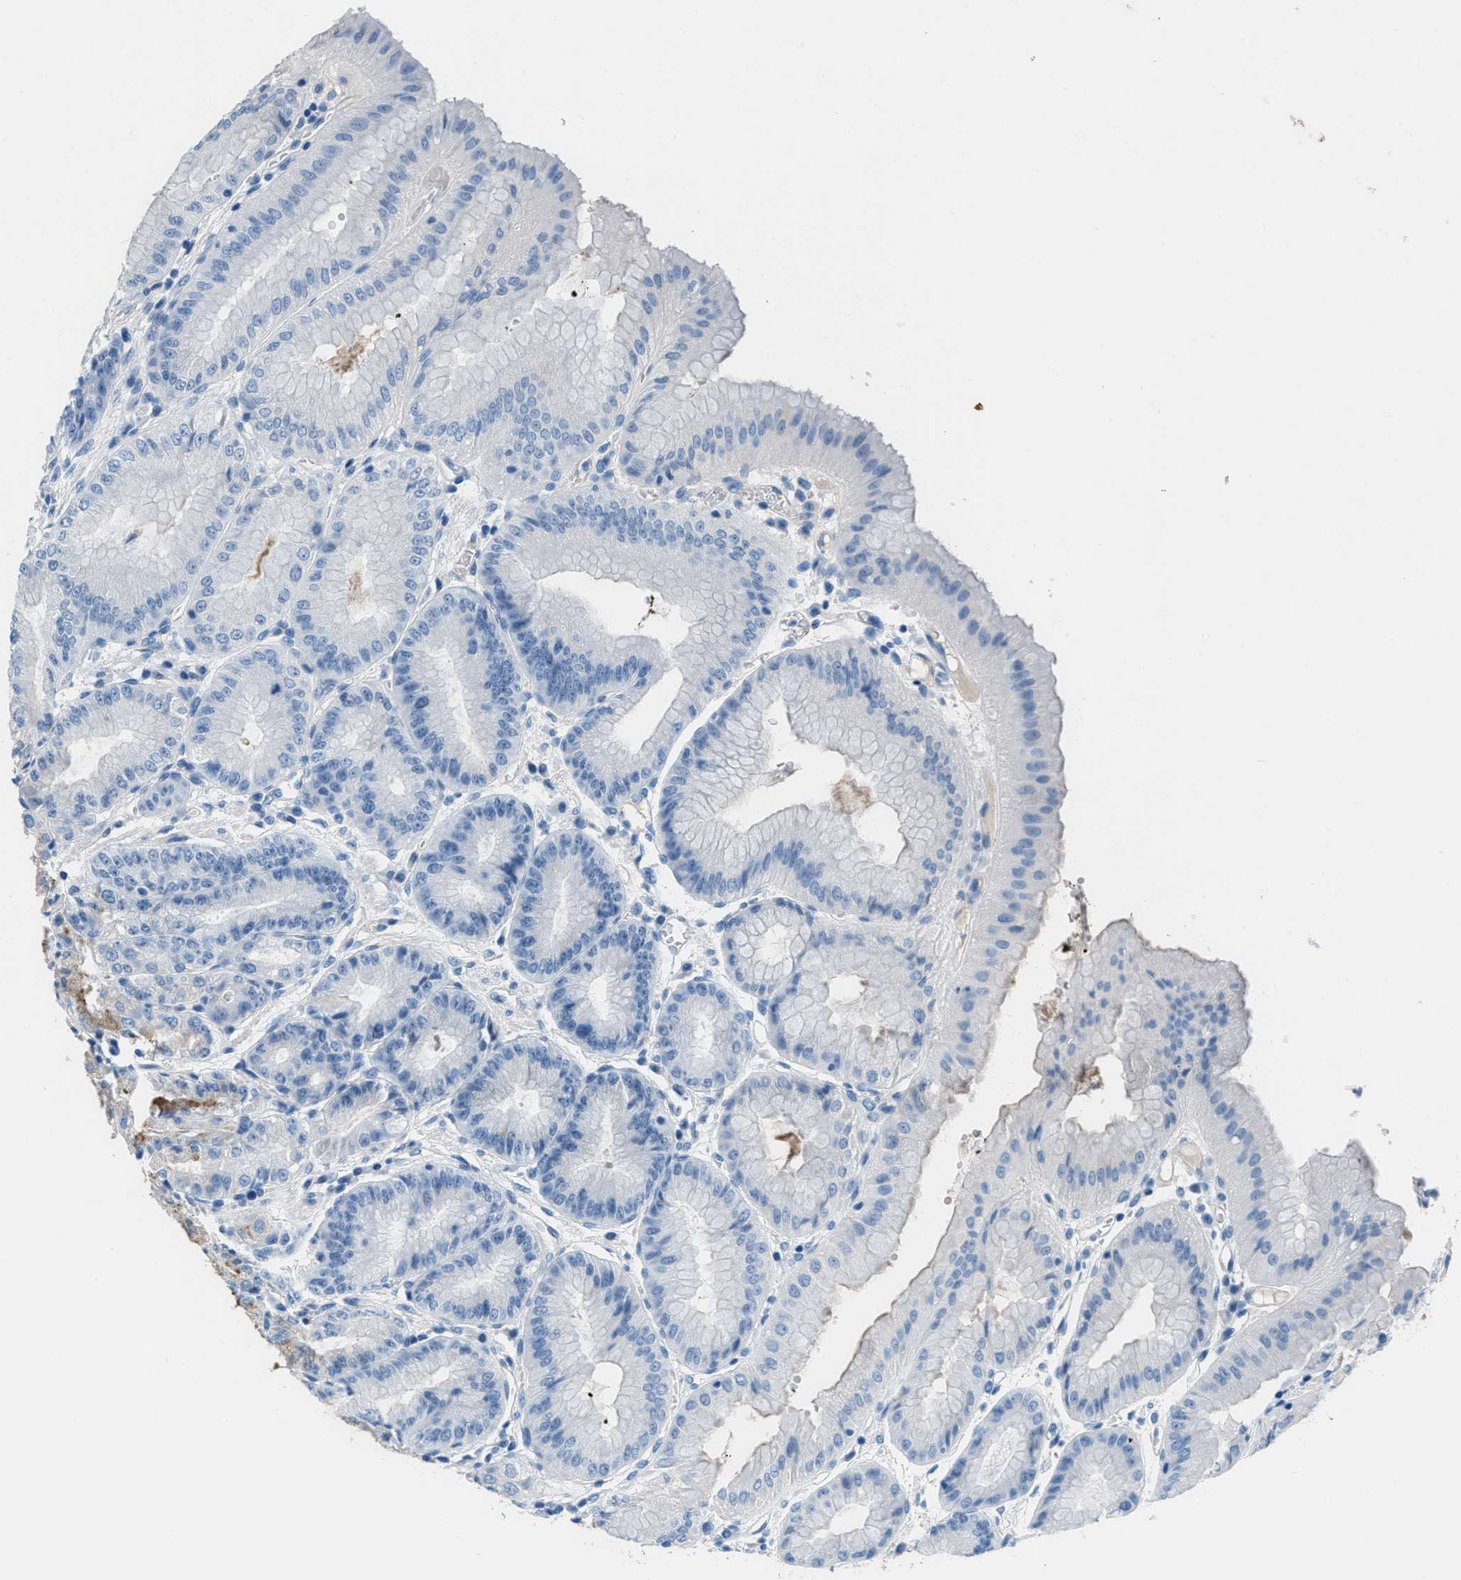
{"staining": {"intensity": "weak", "quantity": "<25%", "location": "cytoplasmic/membranous"}, "tissue": "stomach", "cell_type": "Glandular cells", "image_type": "normal", "snomed": [{"axis": "morphology", "description": "Normal tissue, NOS"}, {"axis": "topography", "description": "Stomach, lower"}], "caption": "Benign stomach was stained to show a protein in brown. There is no significant positivity in glandular cells.", "gene": "MGARP", "patient": {"sex": "male", "age": 71}}